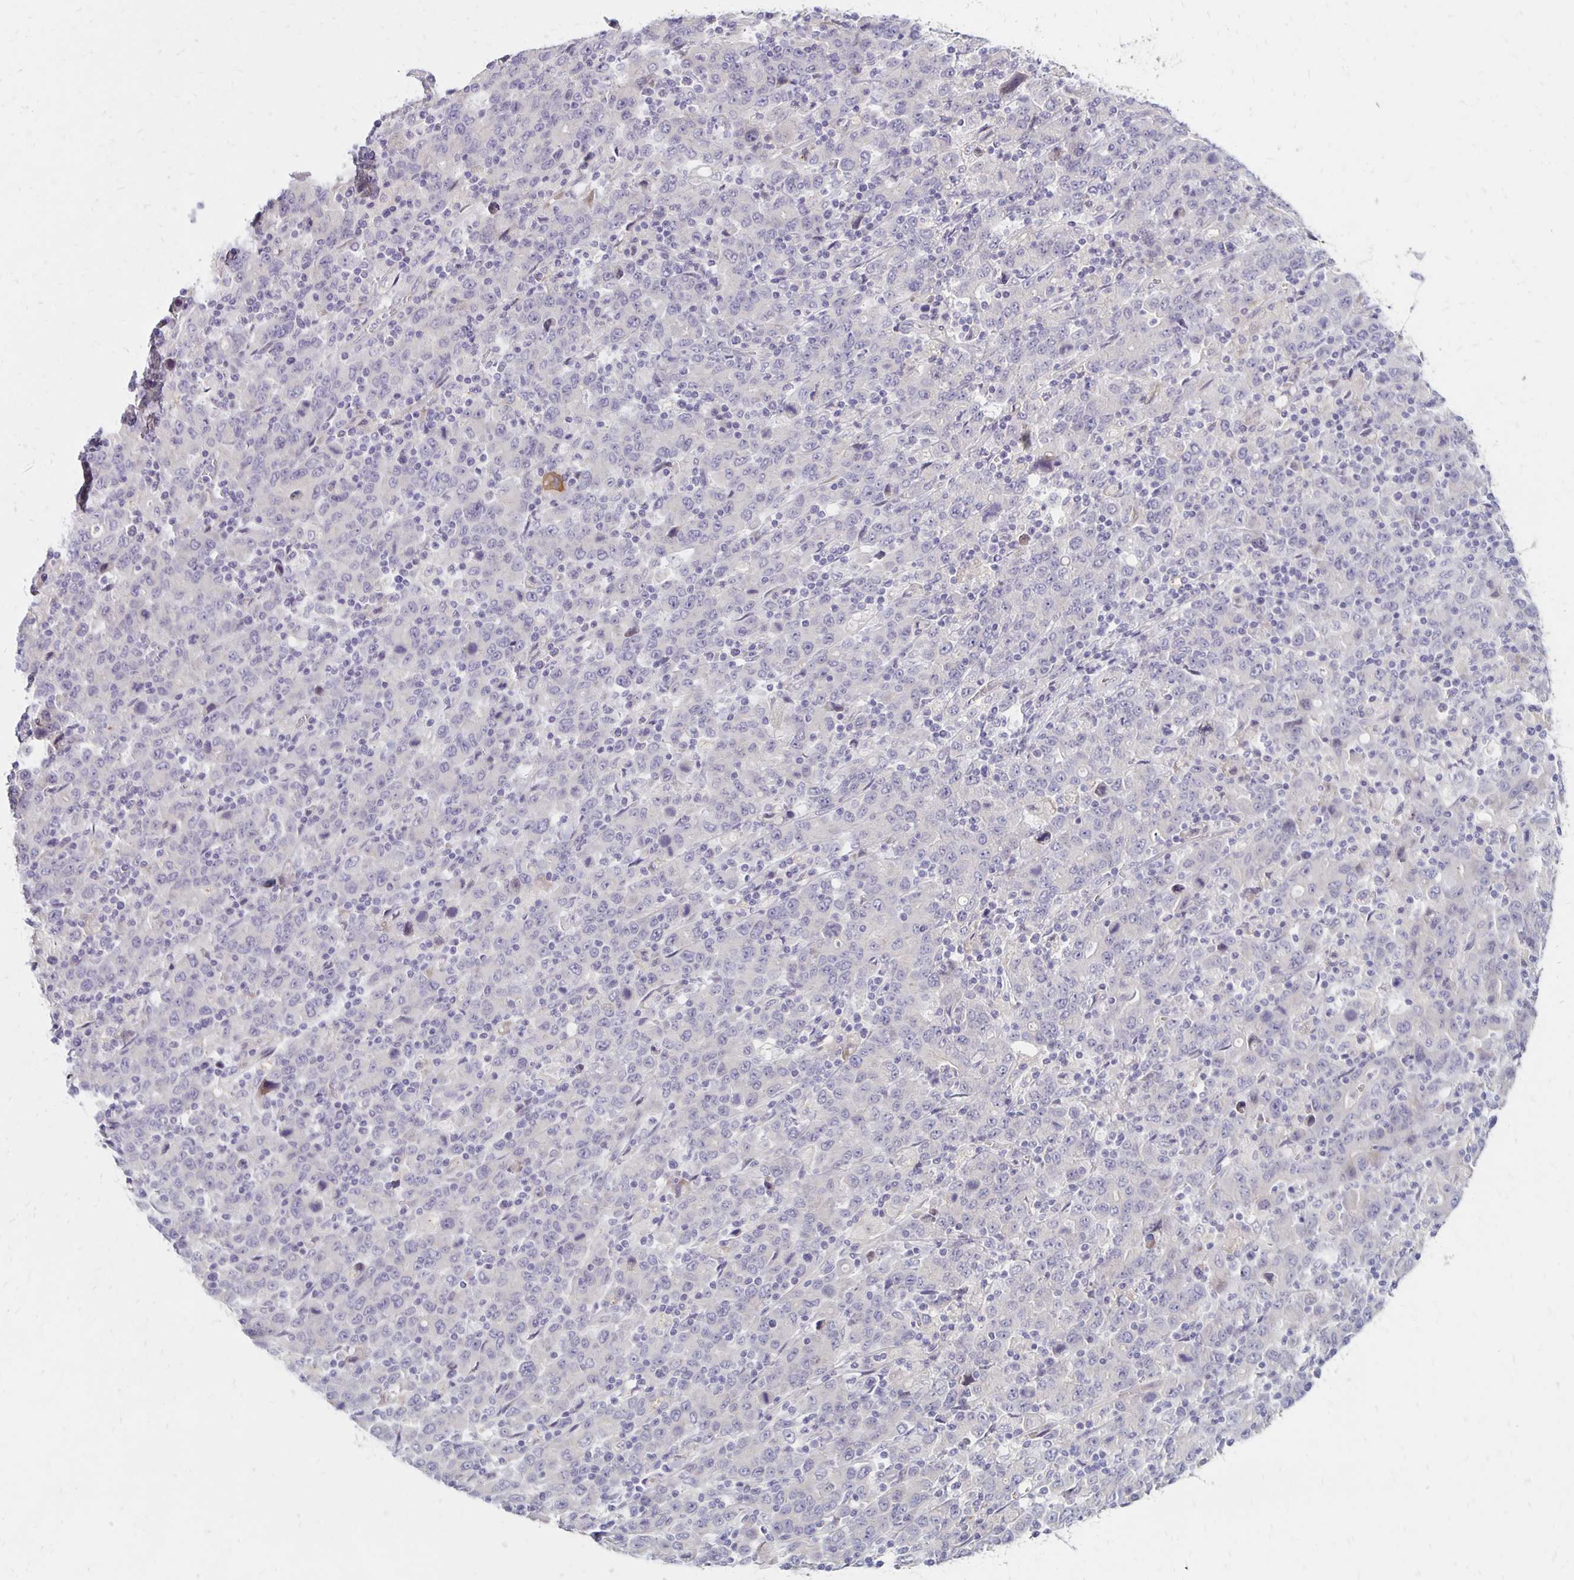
{"staining": {"intensity": "negative", "quantity": "none", "location": "none"}, "tissue": "stomach cancer", "cell_type": "Tumor cells", "image_type": "cancer", "snomed": [{"axis": "morphology", "description": "Adenocarcinoma, NOS"}, {"axis": "topography", "description": "Stomach, upper"}], "caption": "Adenocarcinoma (stomach) was stained to show a protein in brown. There is no significant staining in tumor cells. The staining was performed using DAB (3,3'-diaminobenzidine) to visualize the protein expression in brown, while the nuclei were stained in blue with hematoxylin (Magnification: 20x).", "gene": "KATNBL1", "patient": {"sex": "male", "age": 69}}